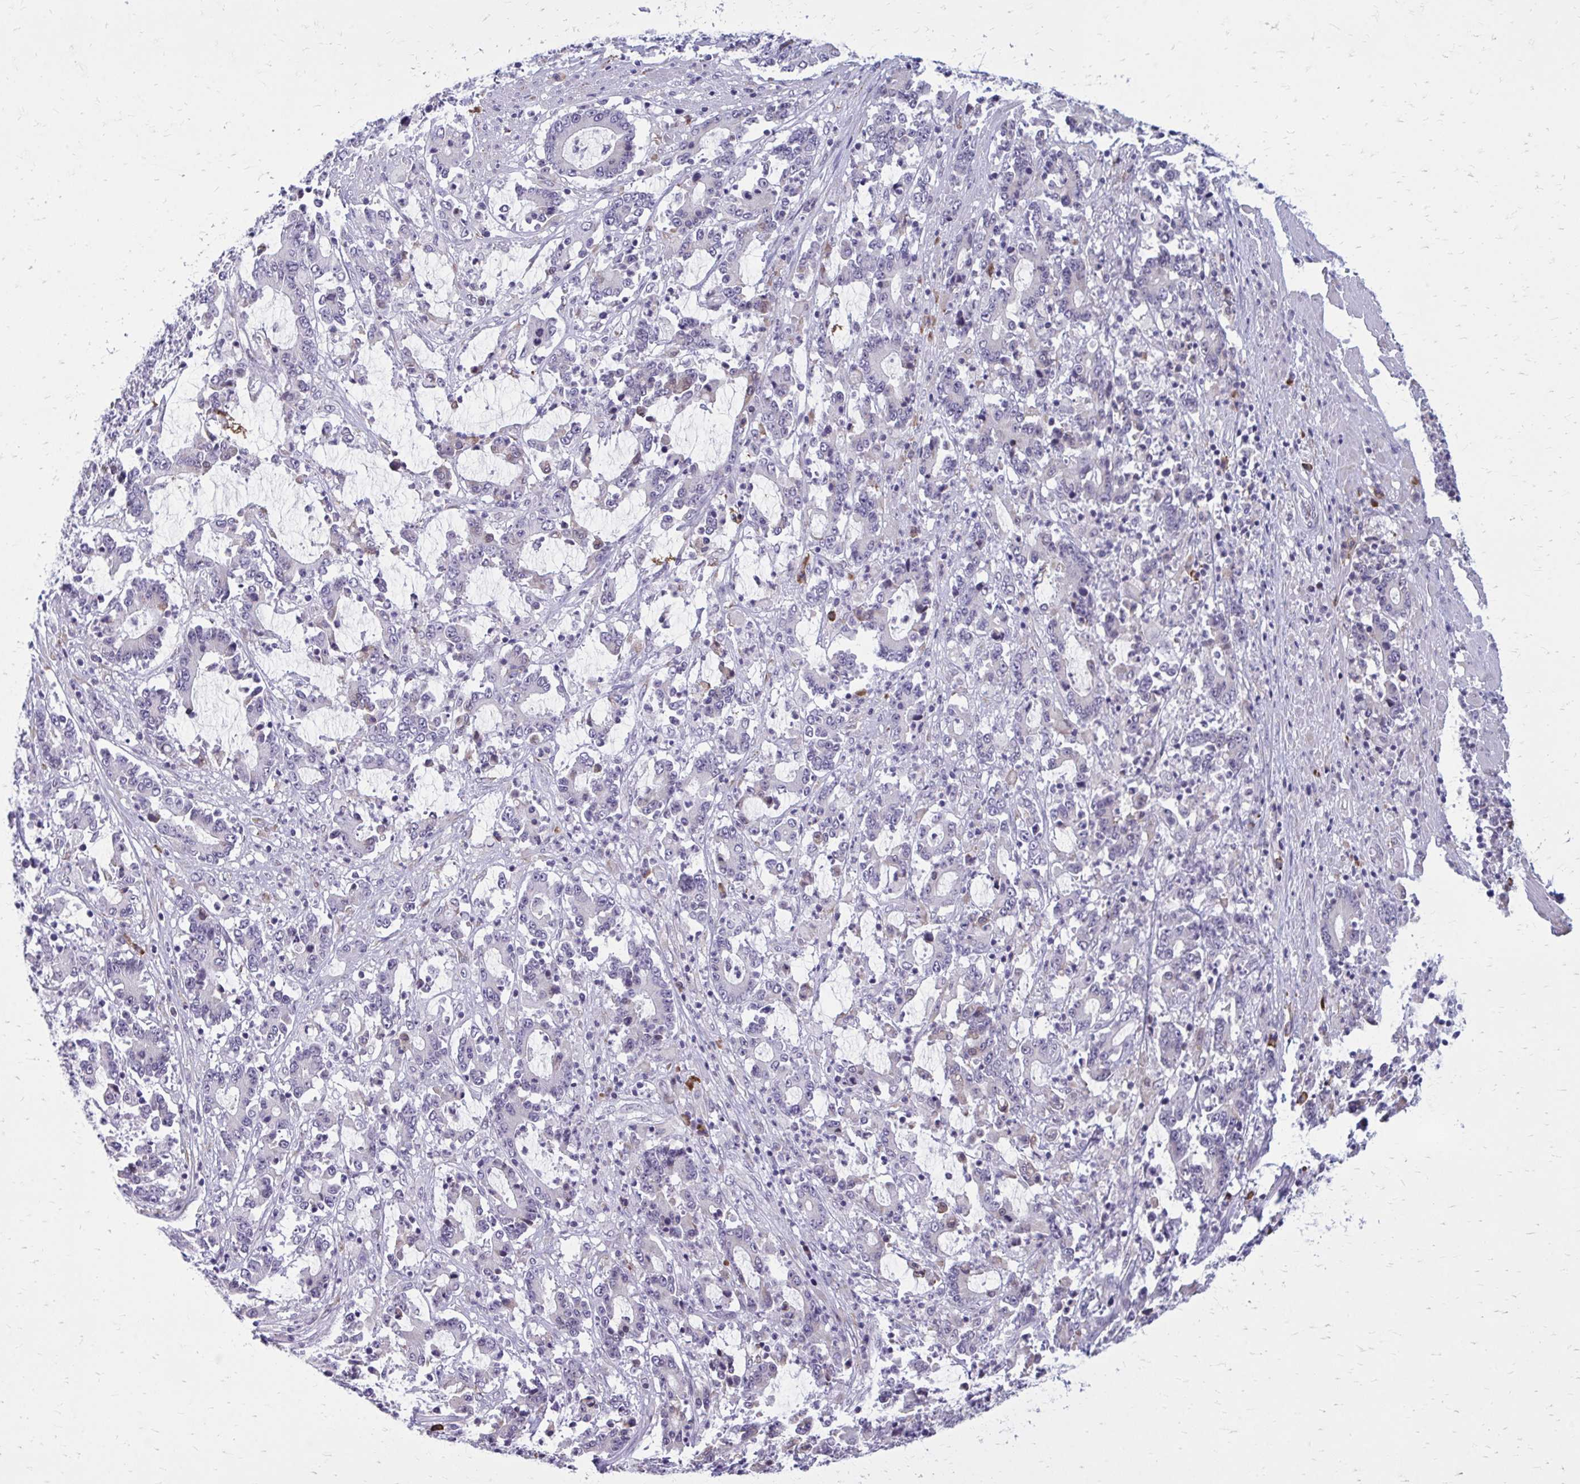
{"staining": {"intensity": "negative", "quantity": "none", "location": "none"}, "tissue": "stomach cancer", "cell_type": "Tumor cells", "image_type": "cancer", "snomed": [{"axis": "morphology", "description": "Adenocarcinoma, NOS"}, {"axis": "topography", "description": "Stomach, upper"}], "caption": "A high-resolution image shows IHC staining of adenocarcinoma (stomach), which shows no significant expression in tumor cells. Brightfield microscopy of immunohistochemistry (IHC) stained with DAB (brown) and hematoxylin (blue), captured at high magnification.", "gene": "PROSER1", "patient": {"sex": "male", "age": 68}}